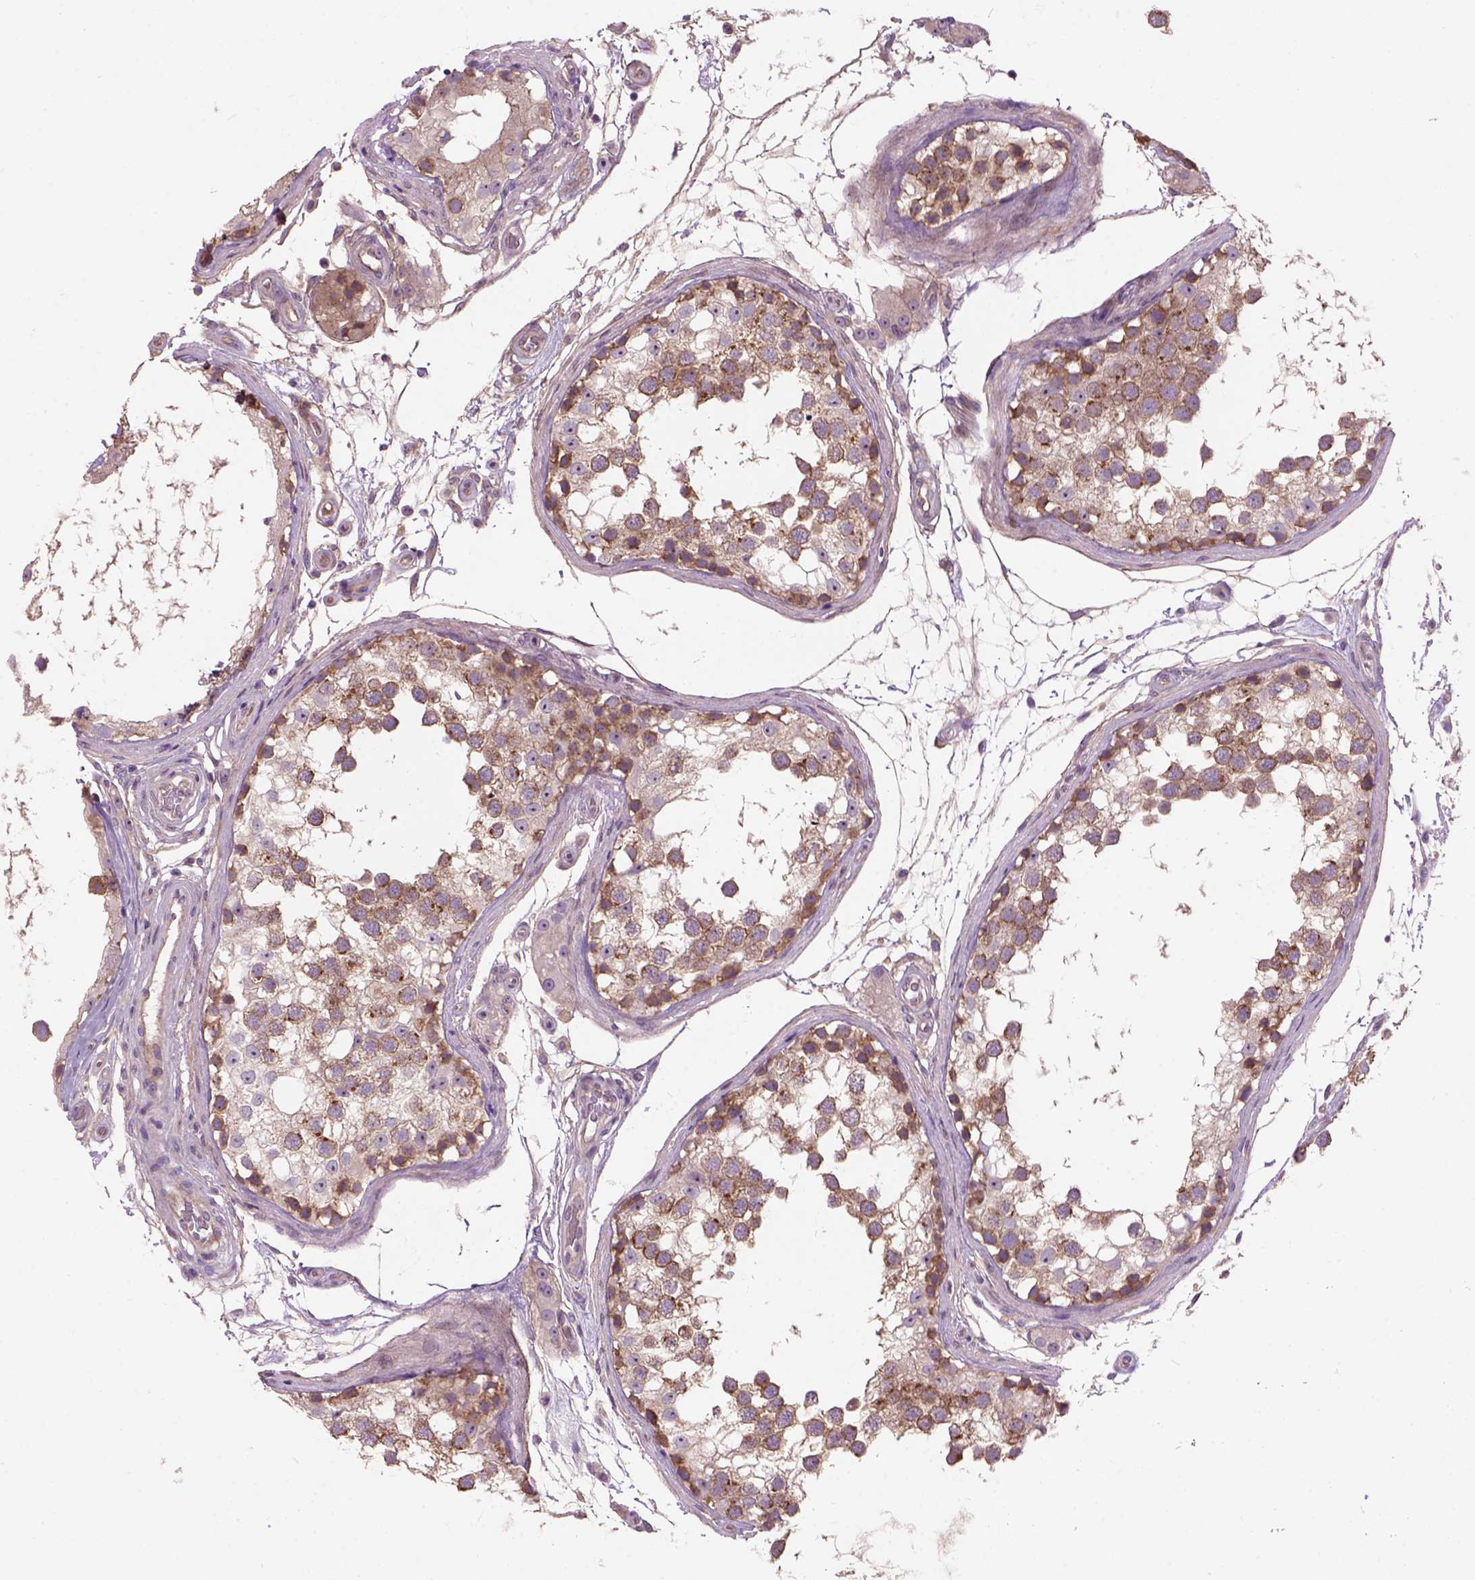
{"staining": {"intensity": "moderate", "quantity": ">75%", "location": "cytoplasmic/membranous"}, "tissue": "testis", "cell_type": "Cells in seminiferous ducts", "image_type": "normal", "snomed": [{"axis": "morphology", "description": "Normal tissue, NOS"}, {"axis": "morphology", "description": "Seminoma, NOS"}, {"axis": "topography", "description": "Testis"}], "caption": "An immunohistochemistry image of unremarkable tissue is shown. Protein staining in brown shows moderate cytoplasmic/membranous positivity in testis within cells in seminiferous ducts. Using DAB (brown) and hematoxylin (blue) stains, captured at high magnification using brightfield microscopy.", "gene": "MAPT", "patient": {"sex": "male", "age": 65}}